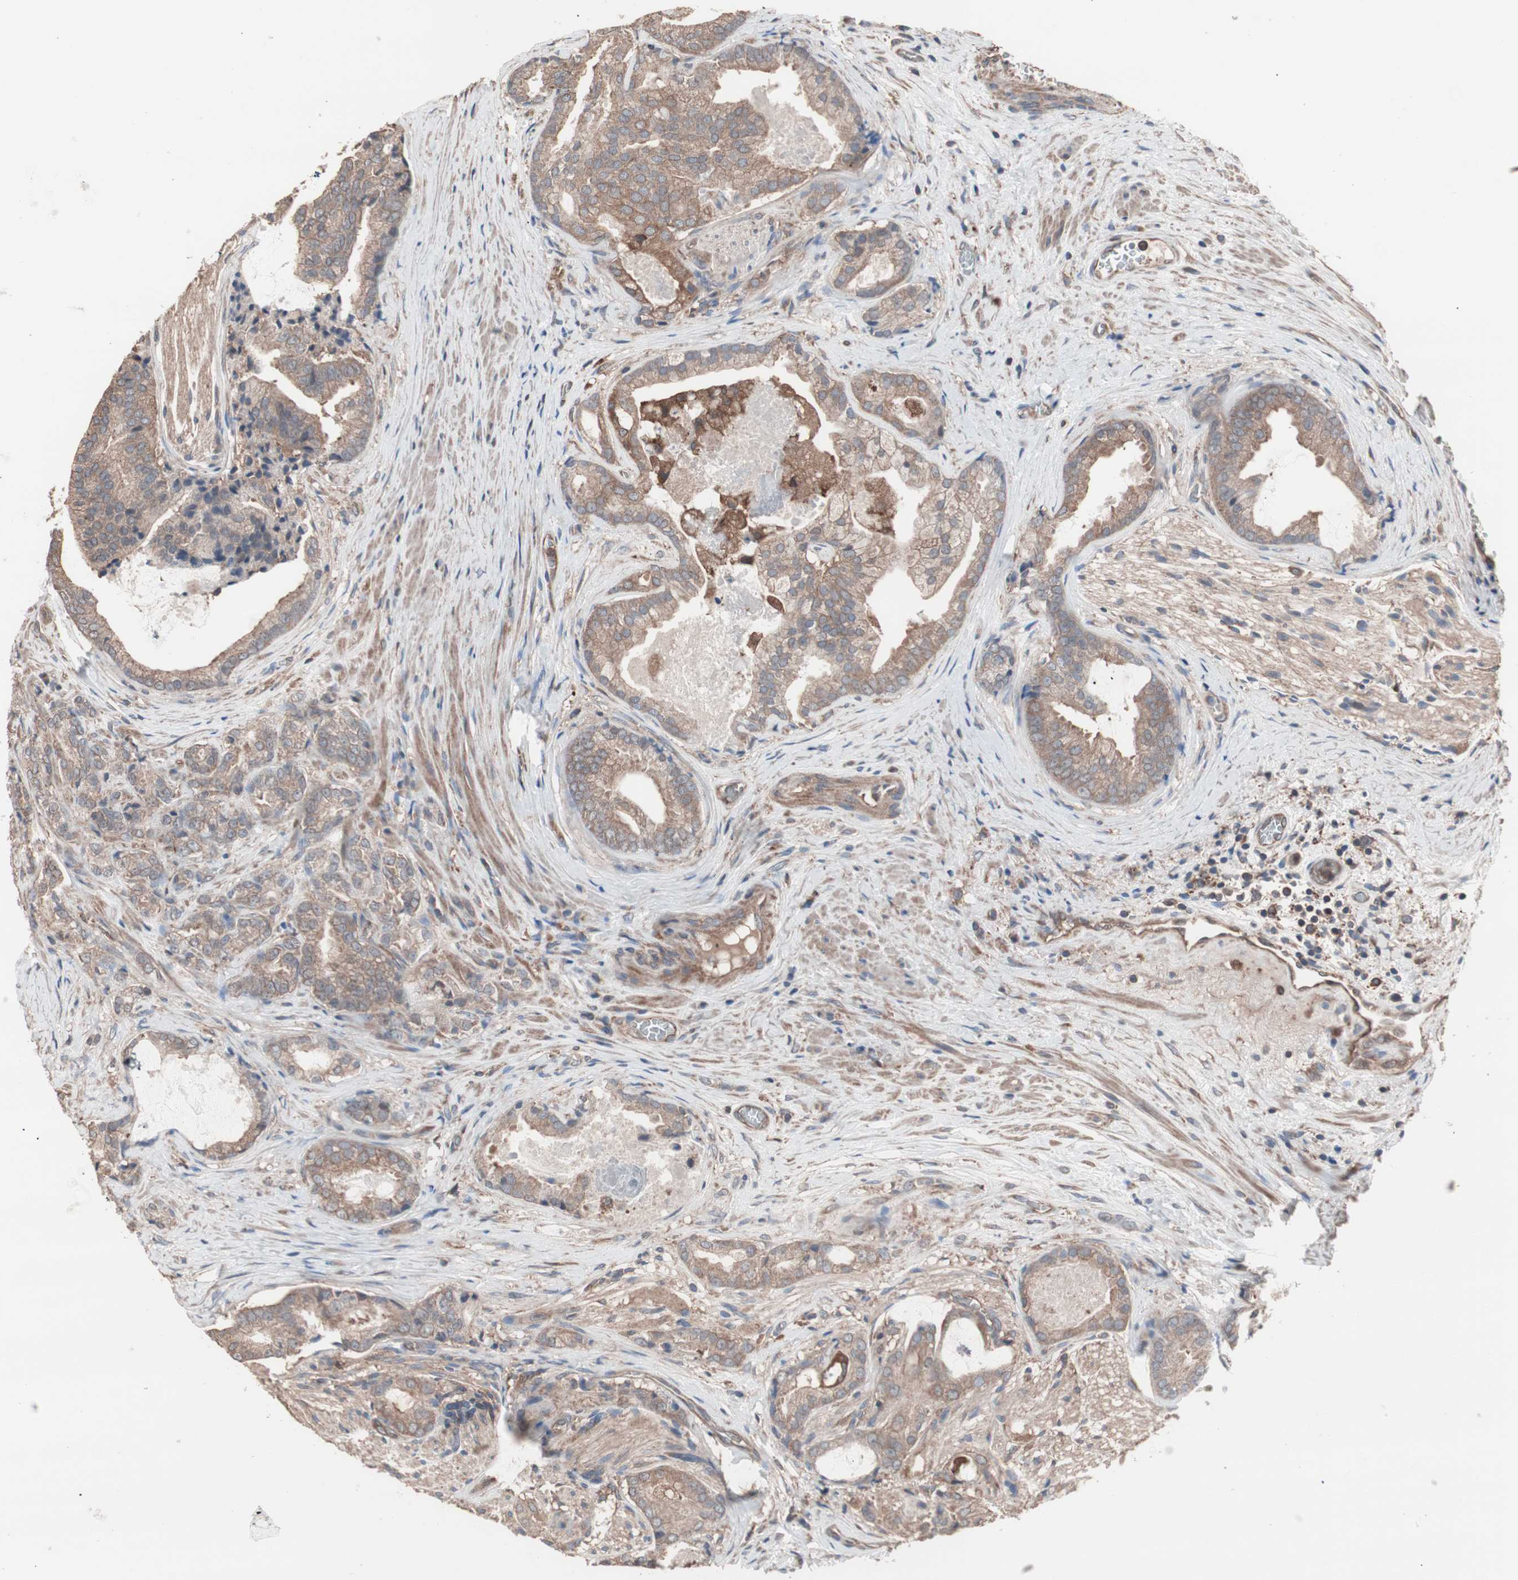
{"staining": {"intensity": "moderate", "quantity": ">75%", "location": "cytoplasmic/membranous"}, "tissue": "prostate cancer", "cell_type": "Tumor cells", "image_type": "cancer", "snomed": [{"axis": "morphology", "description": "Adenocarcinoma, Low grade"}, {"axis": "topography", "description": "Prostate"}], "caption": "Immunohistochemical staining of prostate cancer (adenocarcinoma (low-grade)) demonstrates medium levels of moderate cytoplasmic/membranous expression in approximately >75% of tumor cells.", "gene": "ATG7", "patient": {"sex": "male", "age": 58}}